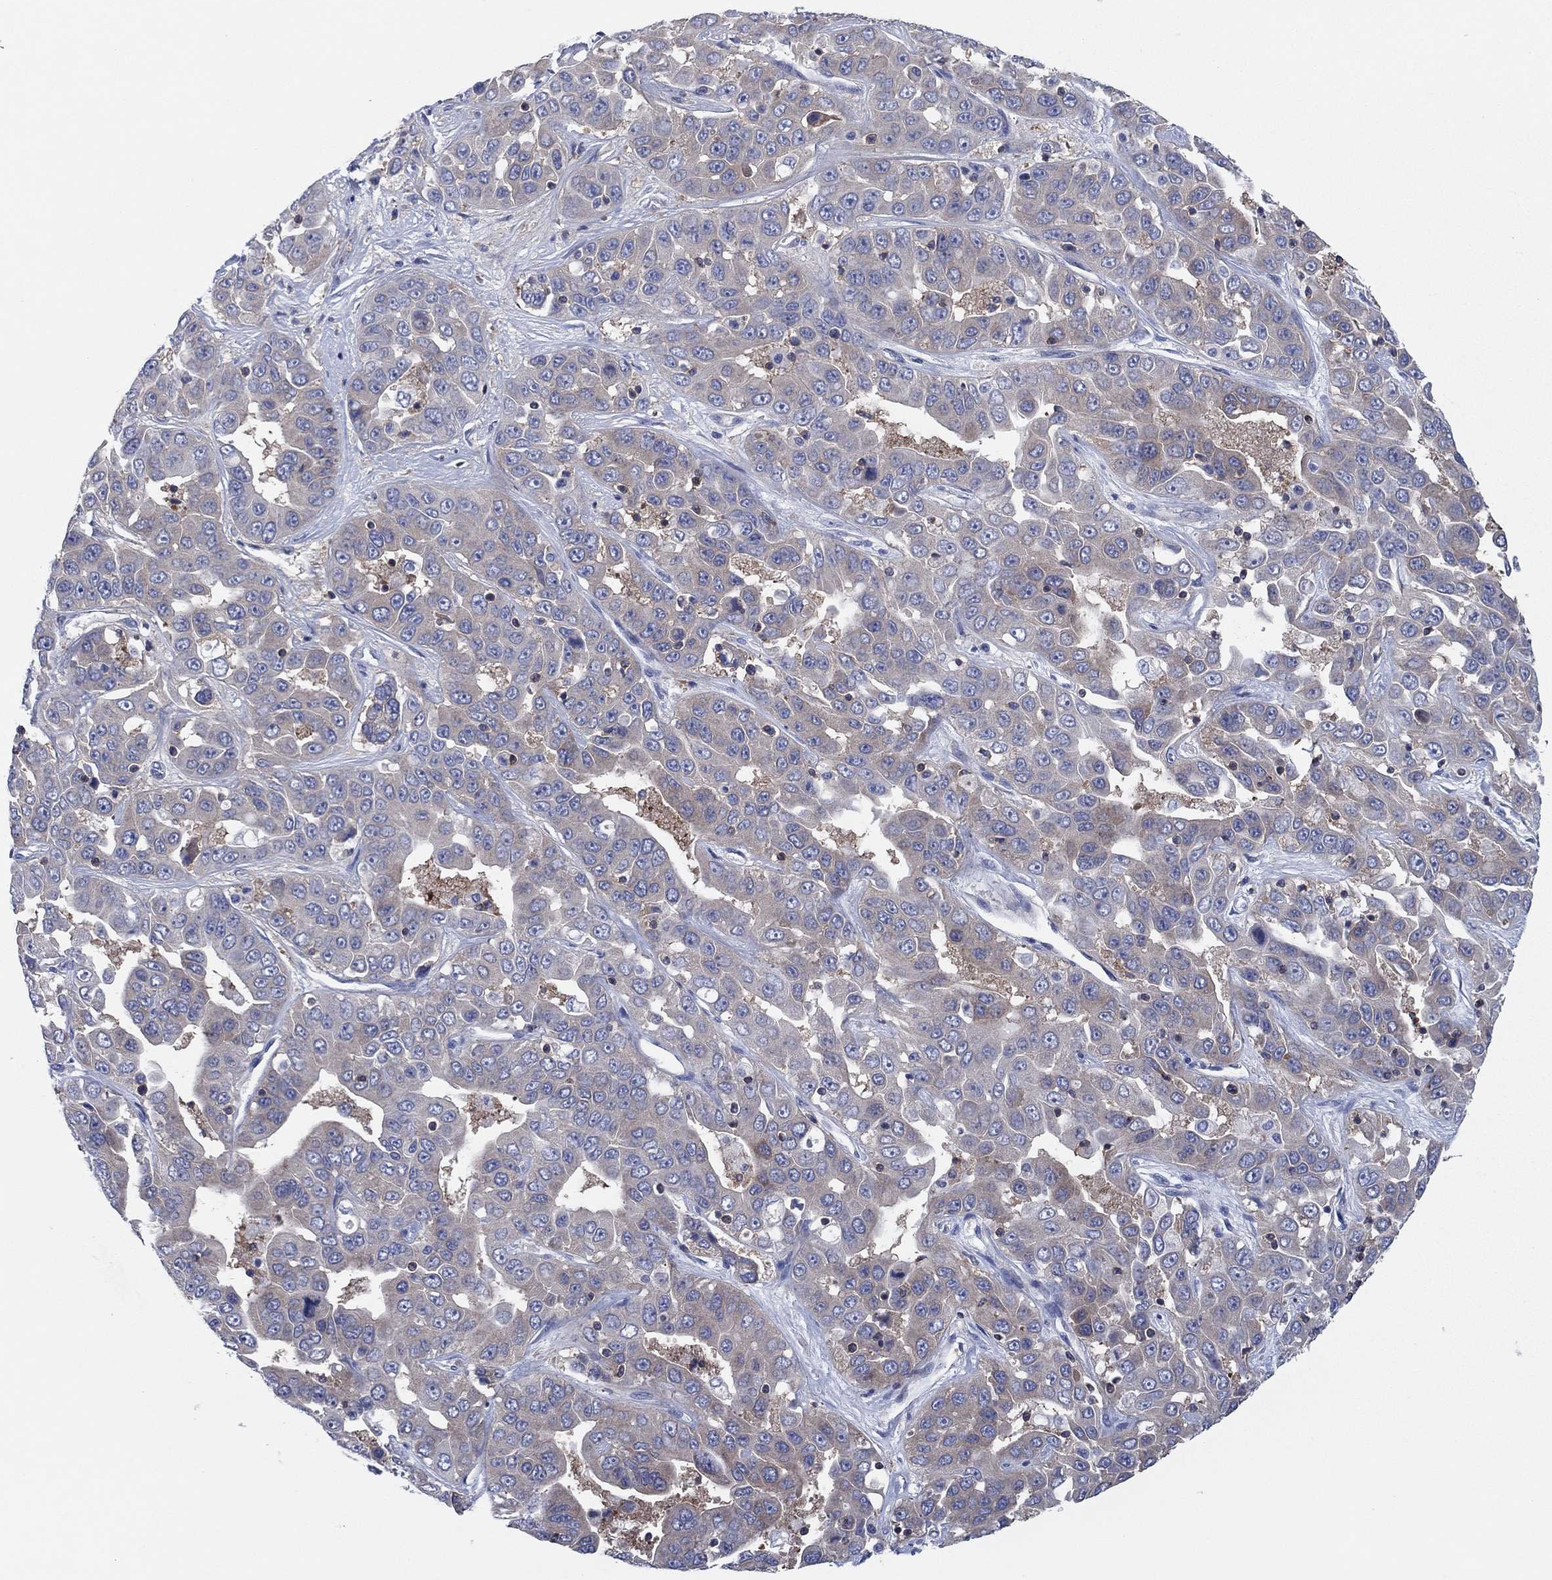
{"staining": {"intensity": "weak", "quantity": "25%-75%", "location": "cytoplasmic/membranous"}, "tissue": "liver cancer", "cell_type": "Tumor cells", "image_type": "cancer", "snomed": [{"axis": "morphology", "description": "Cholangiocarcinoma"}, {"axis": "topography", "description": "Liver"}], "caption": "Liver cholangiocarcinoma was stained to show a protein in brown. There is low levels of weak cytoplasmic/membranous expression in approximately 25%-75% of tumor cells.", "gene": "PVR", "patient": {"sex": "female", "age": 52}}